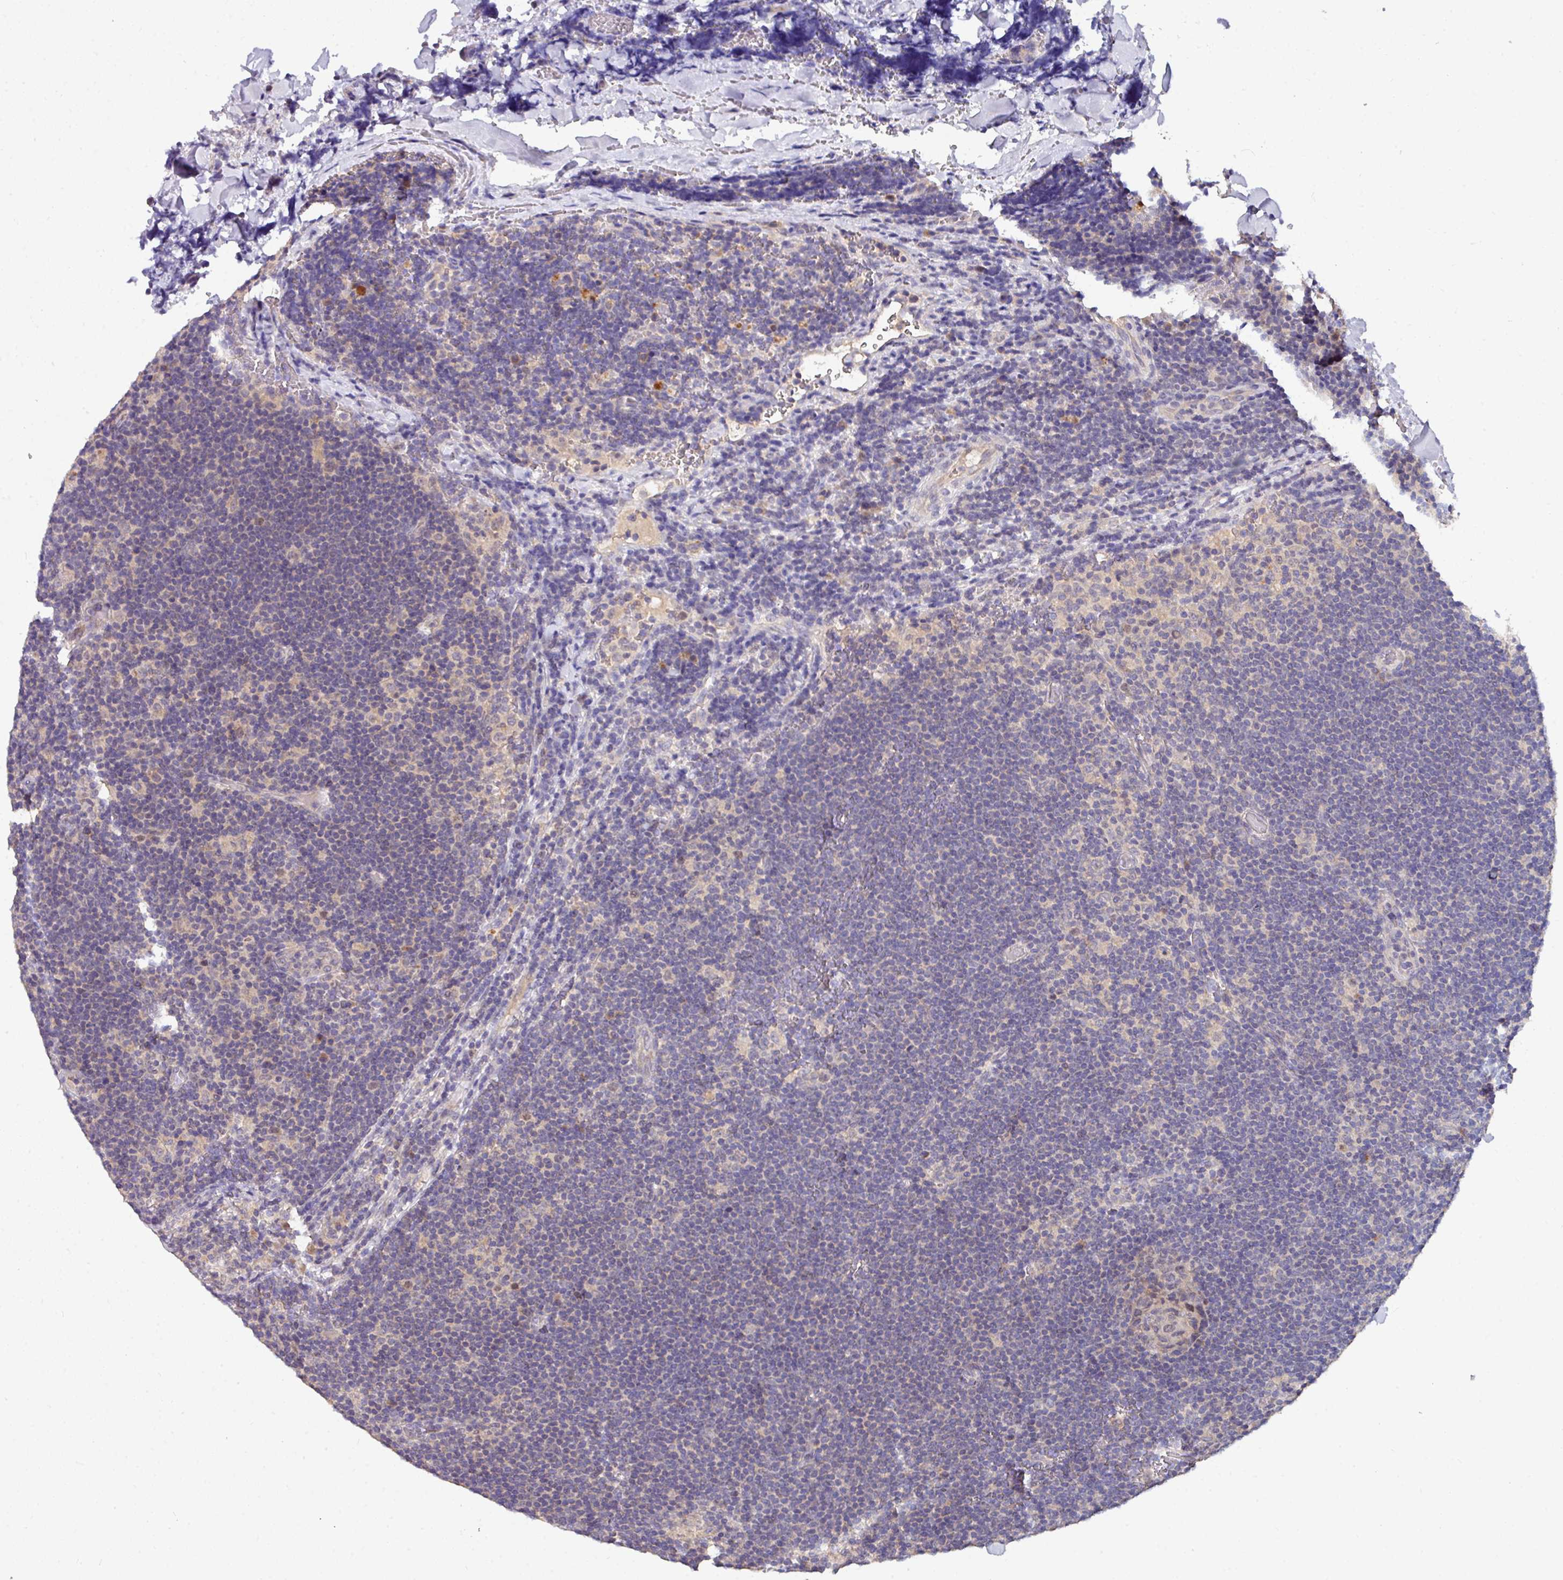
{"staining": {"intensity": "negative", "quantity": "none", "location": "none"}, "tissue": "lymphoma", "cell_type": "Tumor cells", "image_type": "cancer", "snomed": [{"axis": "morphology", "description": "Hodgkin's disease, NOS"}, {"axis": "topography", "description": "Lymph node"}], "caption": "The photomicrograph exhibits no significant expression in tumor cells of lymphoma. Nuclei are stained in blue.", "gene": "AEBP2", "patient": {"sex": "female", "age": 57}}